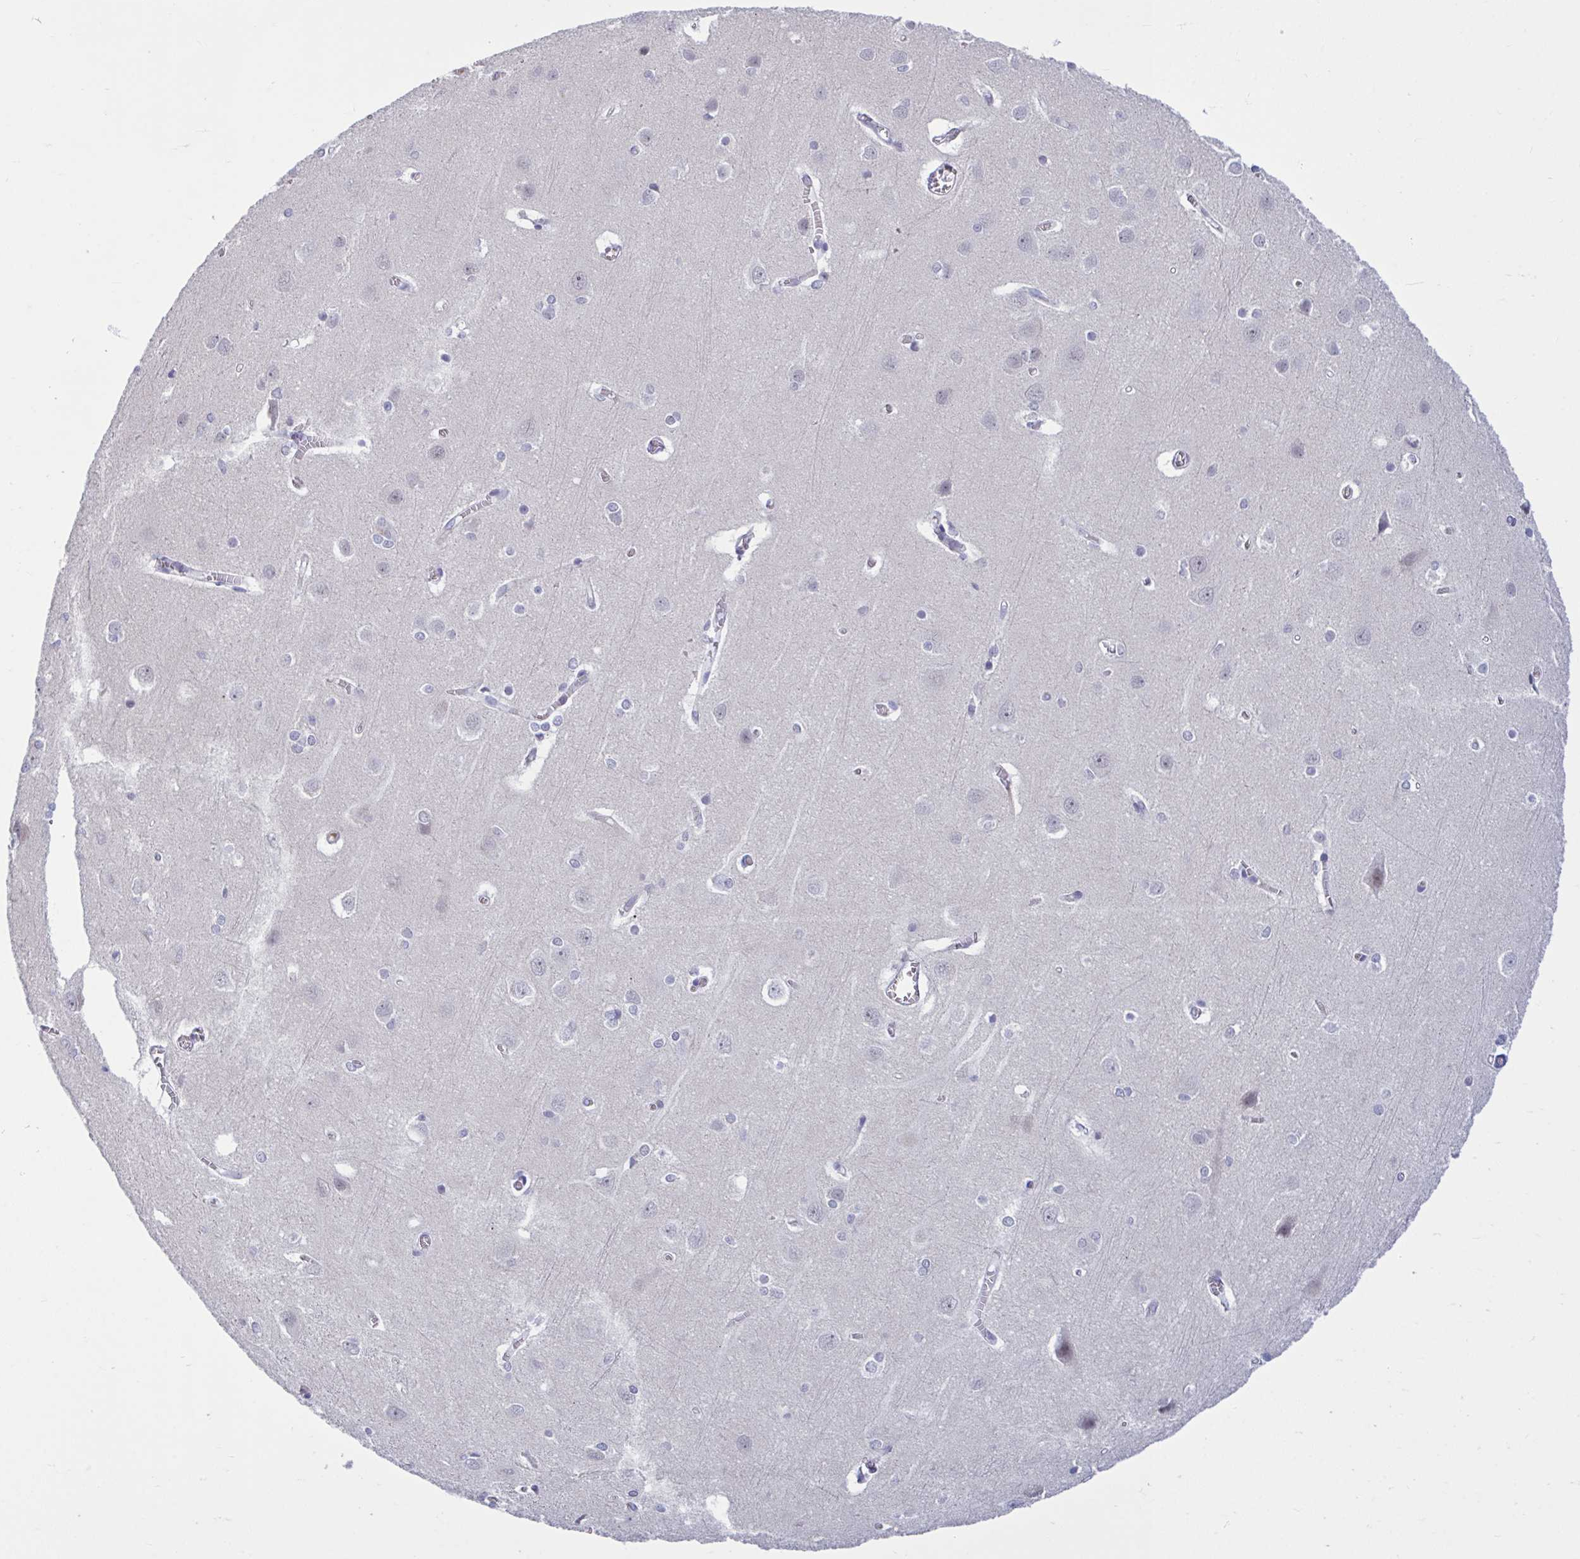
{"staining": {"intensity": "negative", "quantity": "none", "location": "none"}, "tissue": "cerebral cortex", "cell_type": "Endothelial cells", "image_type": "normal", "snomed": [{"axis": "morphology", "description": "Normal tissue, NOS"}, {"axis": "topography", "description": "Cerebral cortex"}], "caption": "This is an immunohistochemistry (IHC) image of benign human cerebral cortex. There is no staining in endothelial cells.", "gene": "CNGB3", "patient": {"sex": "male", "age": 37}}